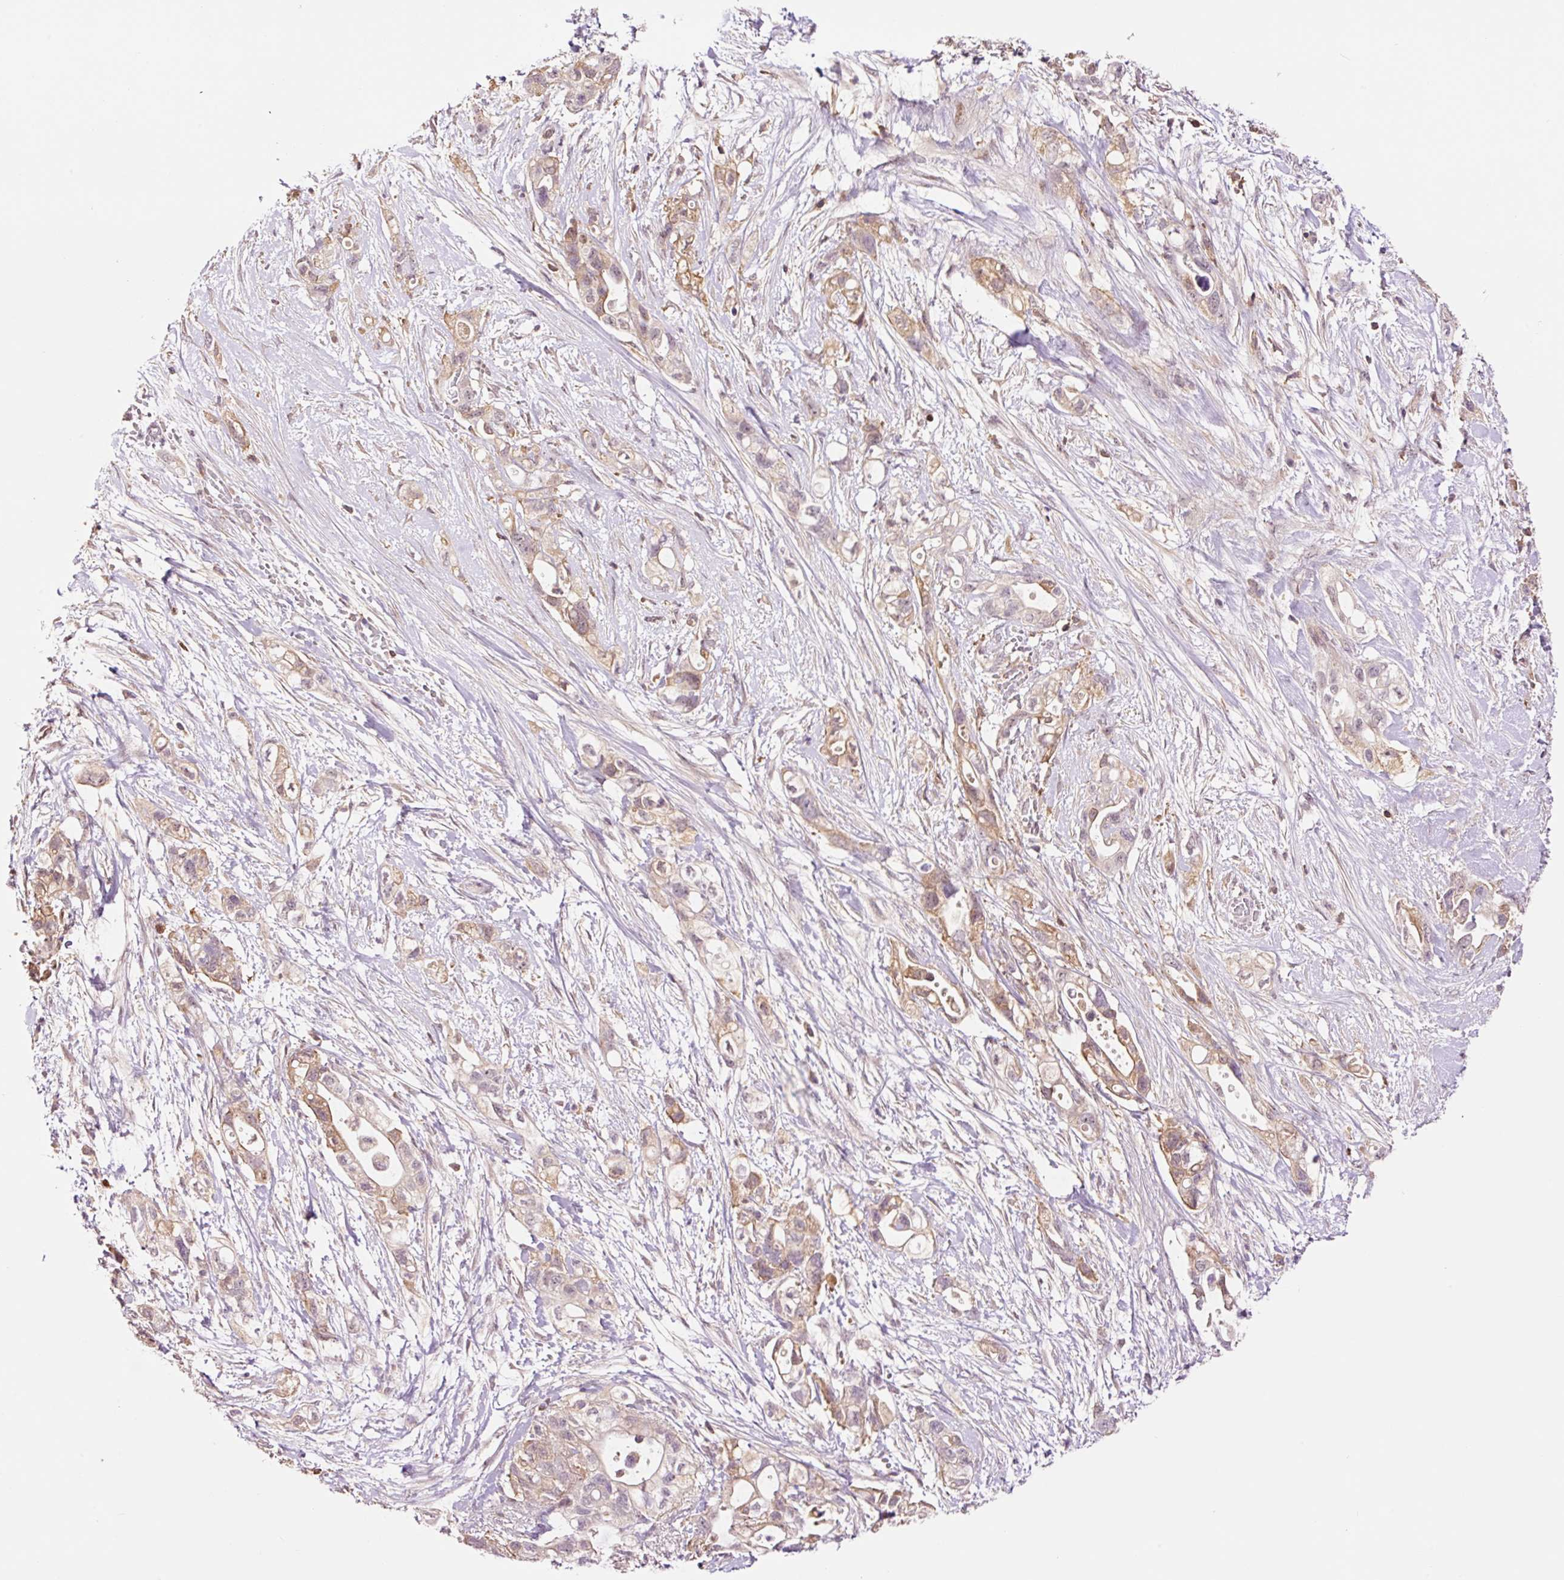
{"staining": {"intensity": "weak", "quantity": ">75%", "location": "cytoplasmic/membranous"}, "tissue": "pancreatic cancer", "cell_type": "Tumor cells", "image_type": "cancer", "snomed": [{"axis": "morphology", "description": "Adenocarcinoma, NOS"}, {"axis": "topography", "description": "Pancreas"}], "caption": "There is low levels of weak cytoplasmic/membranous staining in tumor cells of pancreatic cancer (adenocarcinoma), as demonstrated by immunohistochemical staining (brown color).", "gene": "DPPA4", "patient": {"sex": "female", "age": 72}}